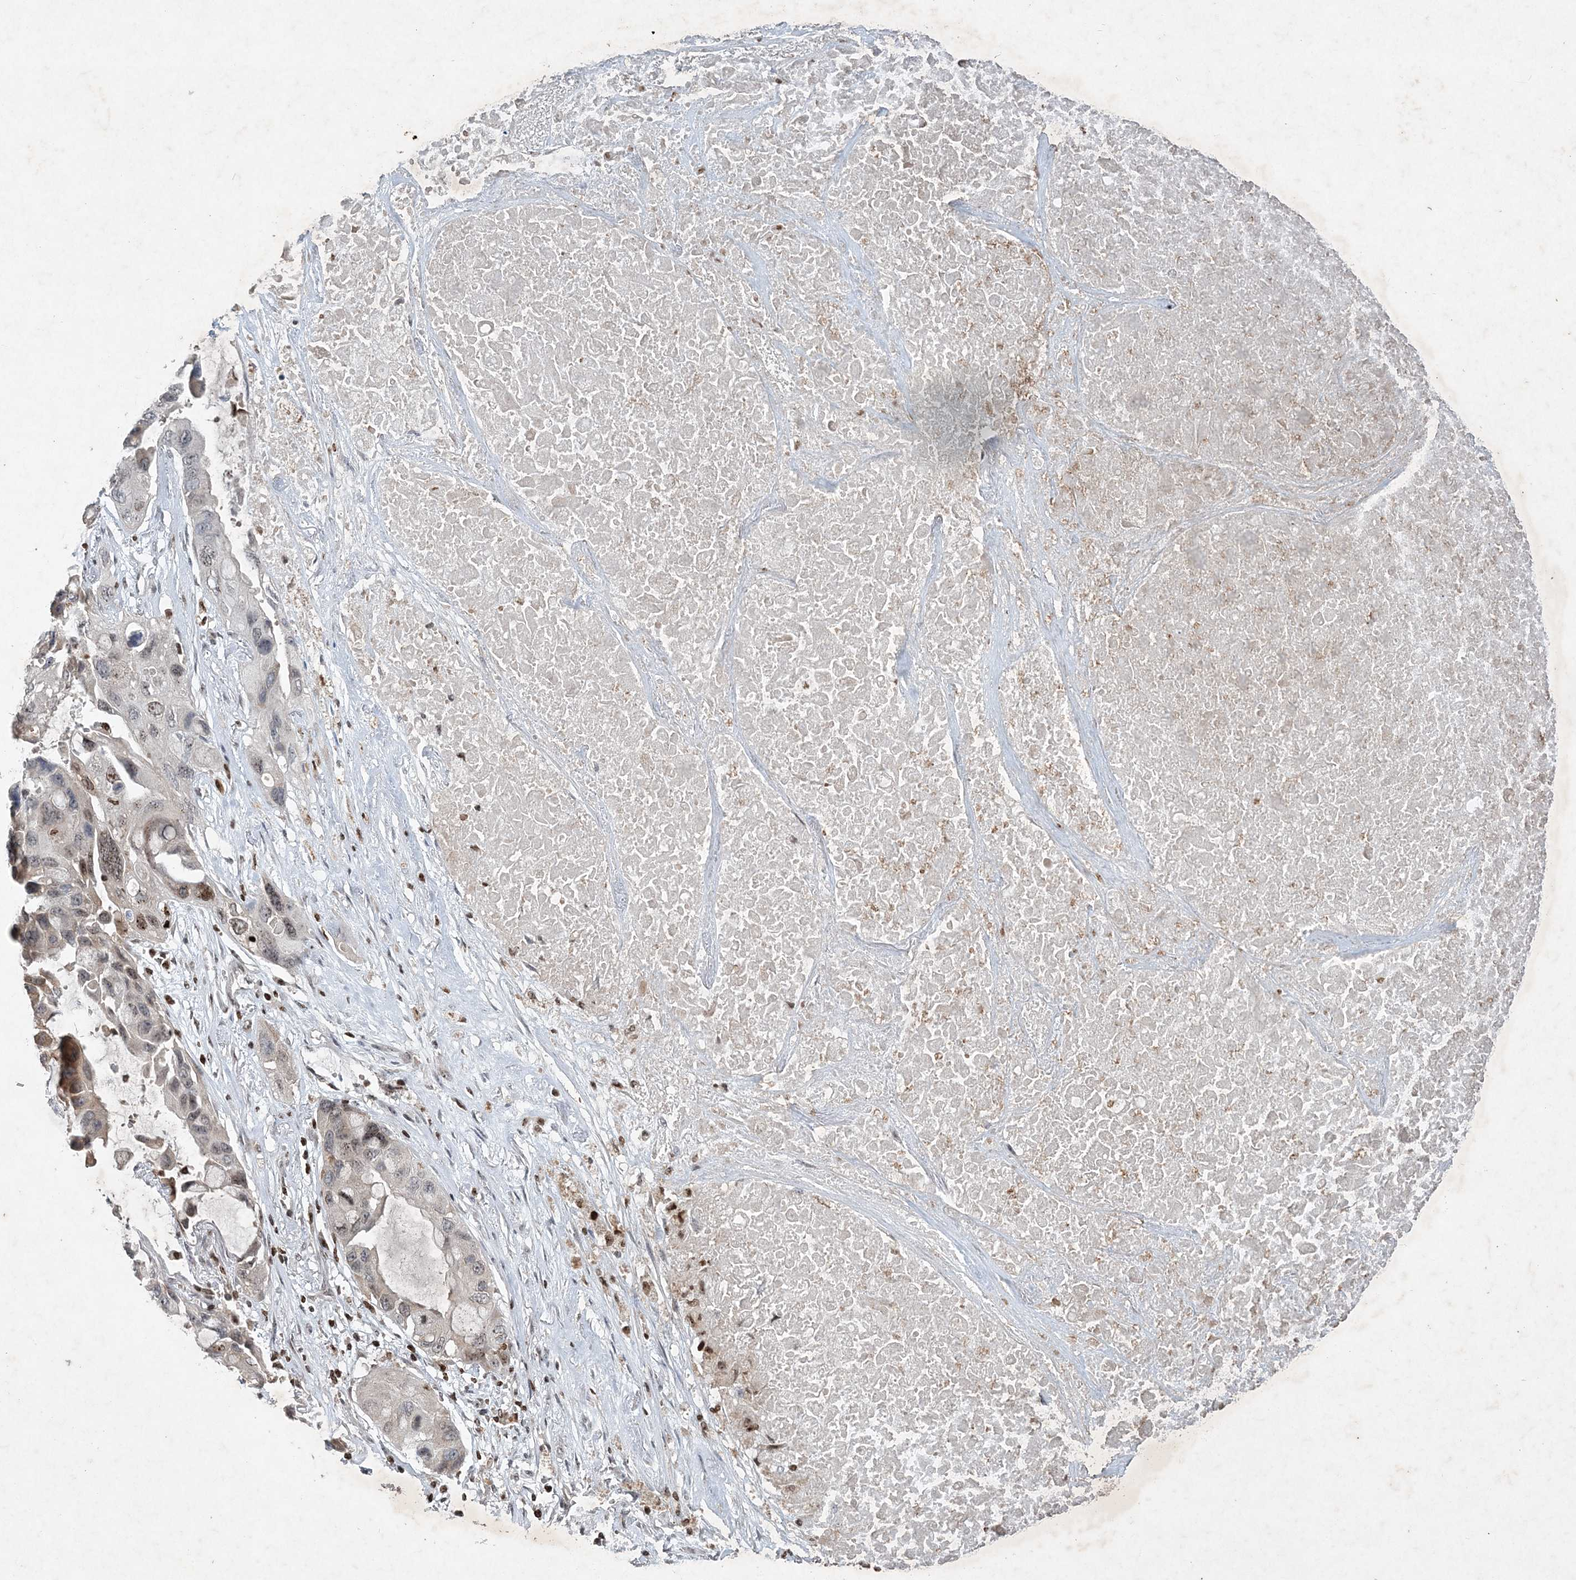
{"staining": {"intensity": "moderate", "quantity": "25%-75%", "location": "nuclear"}, "tissue": "lung cancer", "cell_type": "Tumor cells", "image_type": "cancer", "snomed": [{"axis": "morphology", "description": "Squamous cell carcinoma, NOS"}, {"axis": "topography", "description": "Lung"}], "caption": "Immunohistochemical staining of lung squamous cell carcinoma displays medium levels of moderate nuclear protein staining in approximately 25%-75% of tumor cells.", "gene": "QTRT2", "patient": {"sex": "female", "age": 73}}